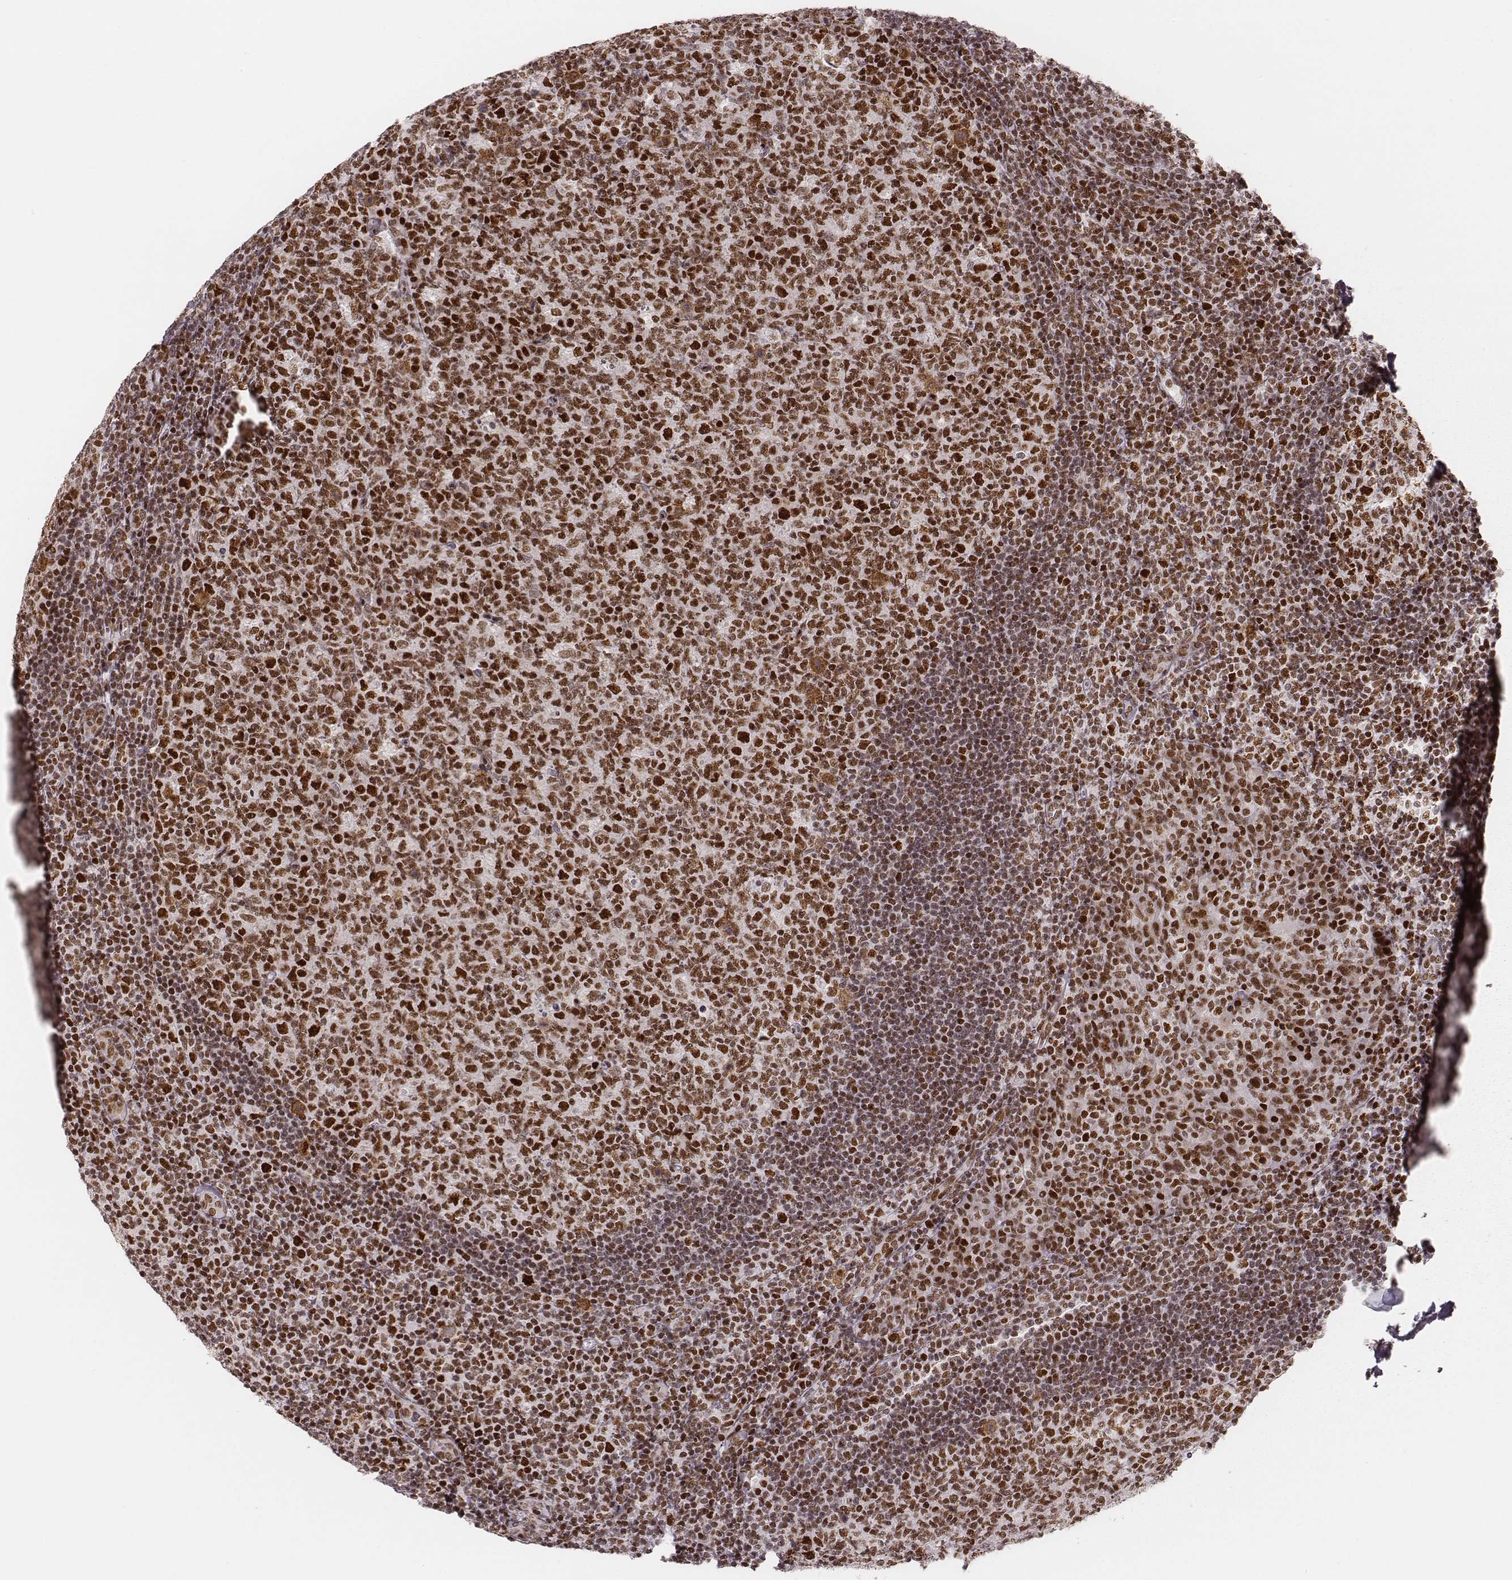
{"staining": {"intensity": "strong", "quantity": ">75%", "location": "nuclear"}, "tissue": "tonsil", "cell_type": "Germinal center cells", "image_type": "normal", "snomed": [{"axis": "morphology", "description": "Normal tissue, NOS"}, {"axis": "topography", "description": "Tonsil"}], "caption": "A high amount of strong nuclear positivity is appreciated in about >75% of germinal center cells in unremarkable tonsil.", "gene": "HNRNPC", "patient": {"sex": "male", "age": 17}}